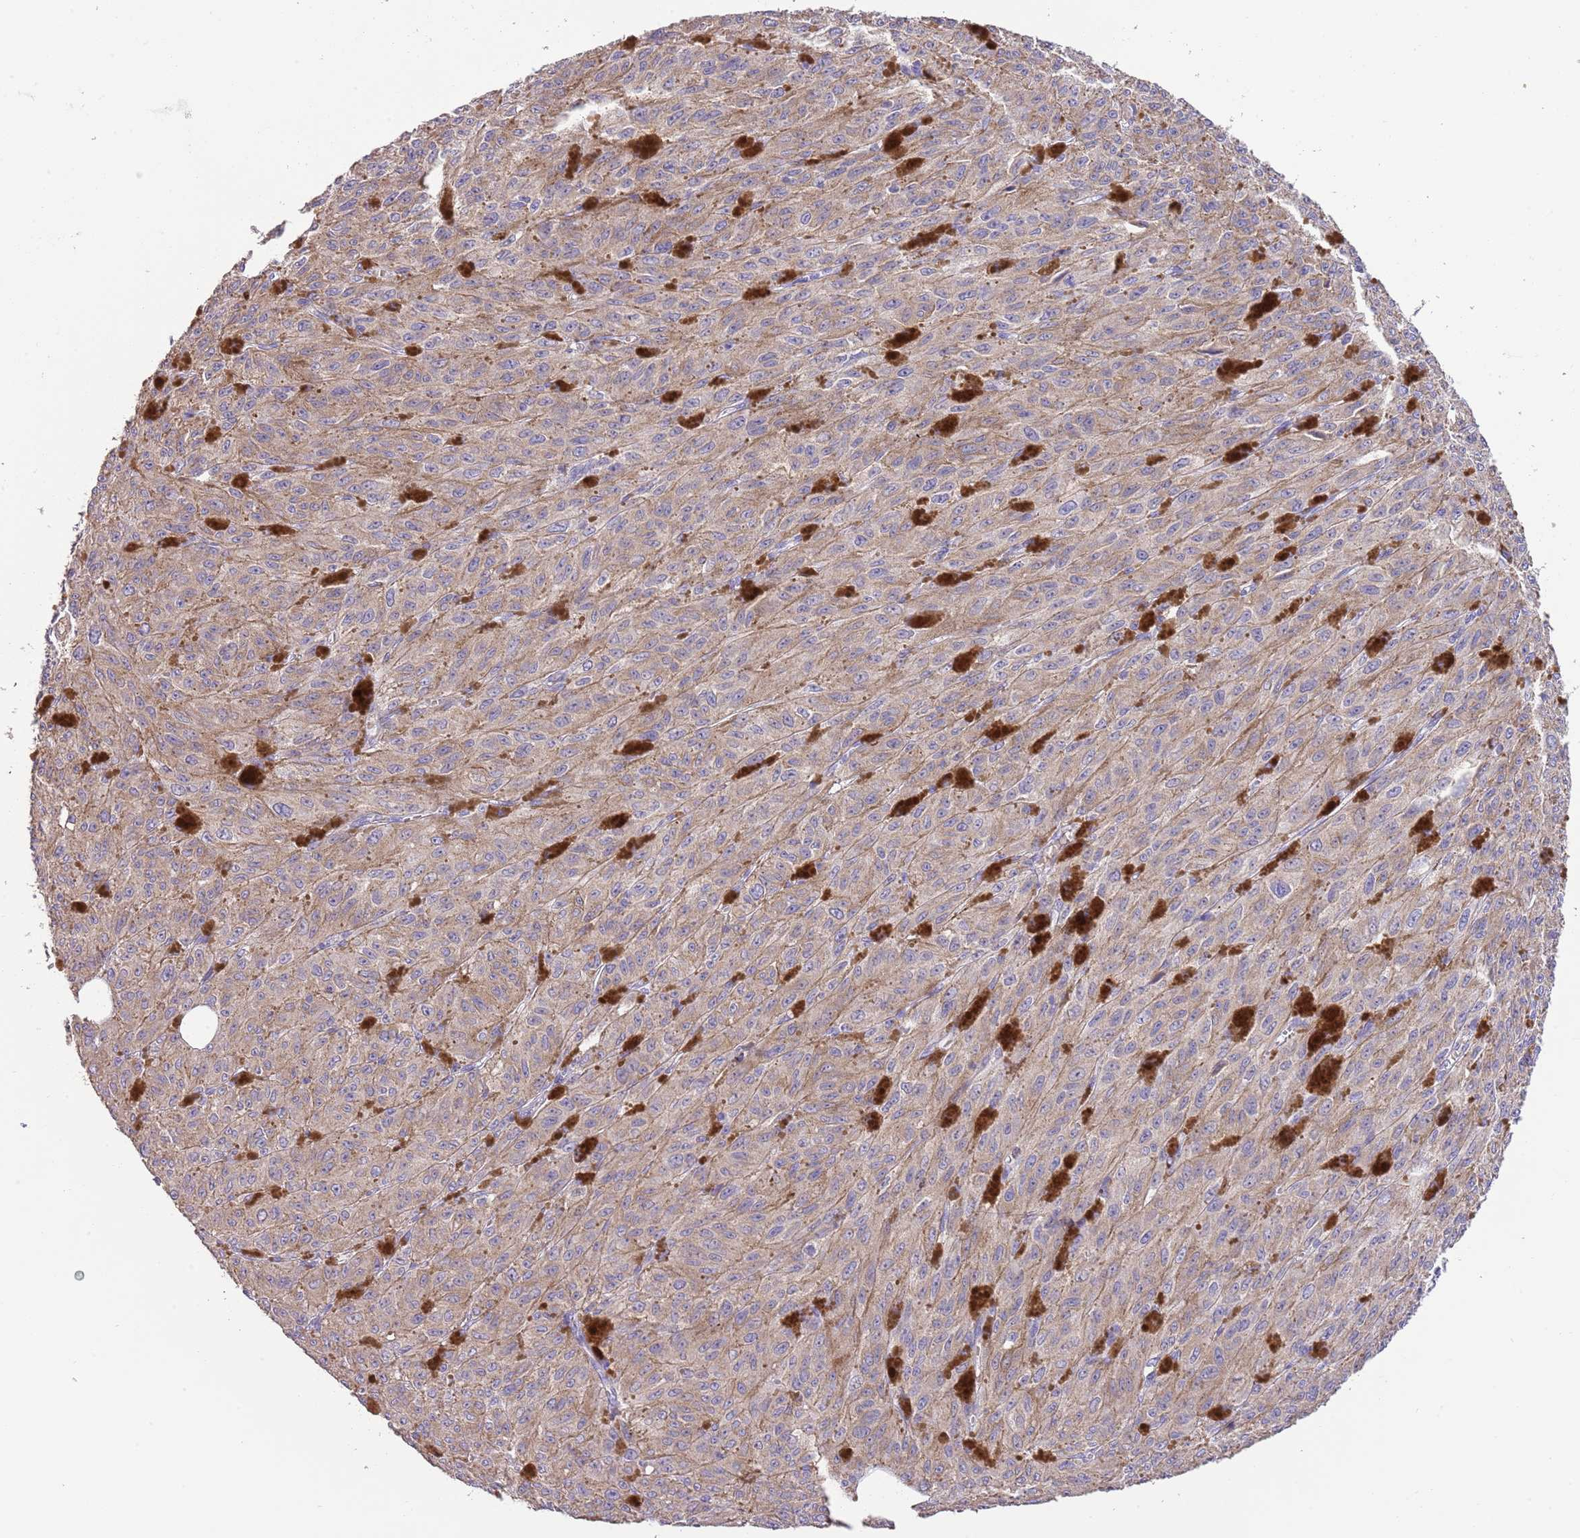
{"staining": {"intensity": "weak", "quantity": ">75%", "location": "cytoplasmic/membranous"}, "tissue": "melanoma", "cell_type": "Tumor cells", "image_type": "cancer", "snomed": [{"axis": "morphology", "description": "Malignant melanoma, NOS"}, {"axis": "topography", "description": "Skin"}], "caption": "DAB immunohistochemical staining of melanoma exhibits weak cytoplasmic/membranous protein staining in approximately >75% of tumor cells.", "gene": "ZNF658", "patient": {"sex": "female", "age": 52}}